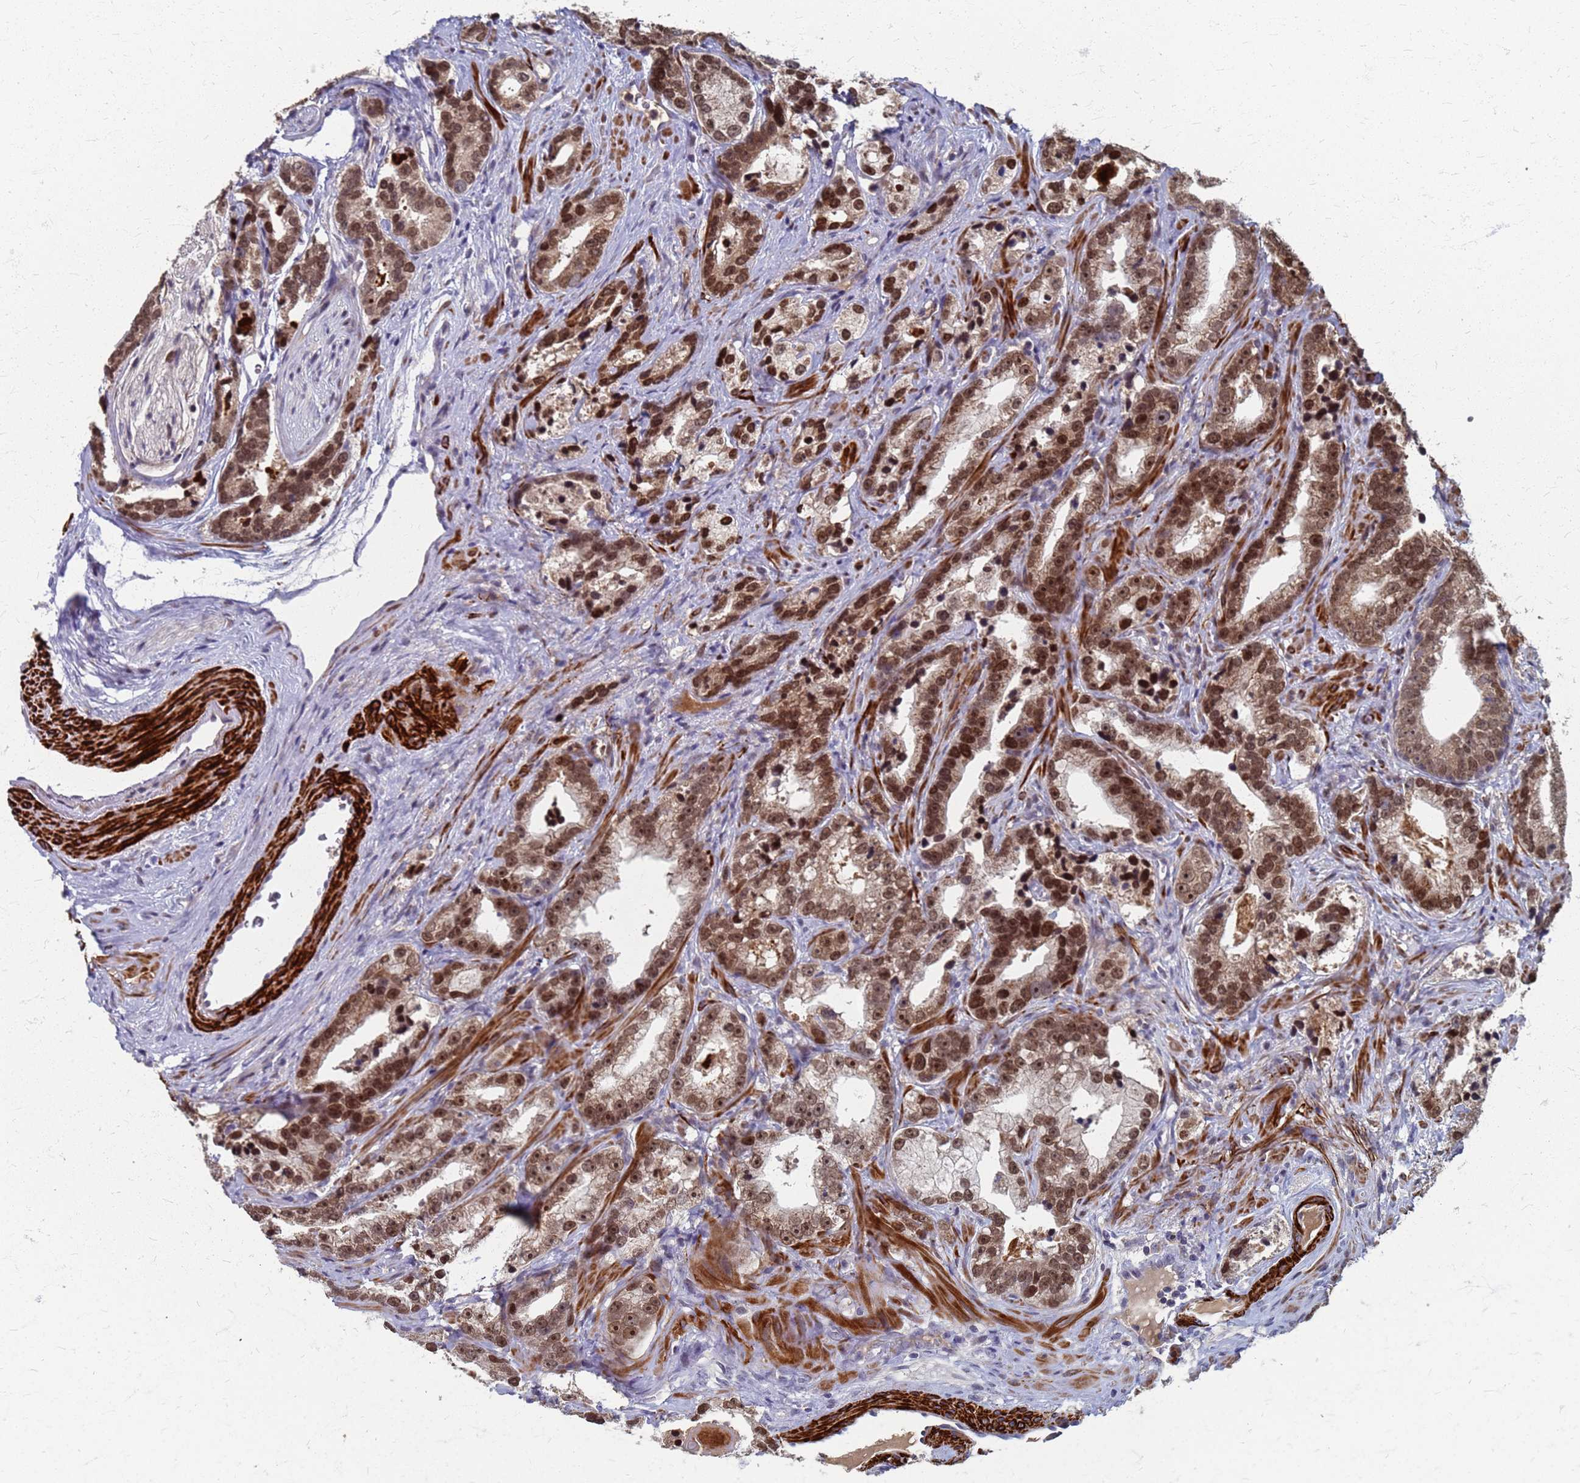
{"staining": {"intensity": "moderate", "quantity": ">75%", "location": "cytoplasmic/membranous,nuclear"}, "tissue": "prostate cancer", "cell_type": "Tumor cells", "image_type": "cancer", "snomed": [{"axis": "morphology", "description": "Adenocarcinoma, High grade"}, {"axis": "topography", "description": "Prostate"}], "caption": "Immunohistochemical staining of human prostate cancer exhibits moderate cytoplasmic/membranous and nuclear protein expression in about >75% of tumor cells.", "gene": "ATPAF1", "patient": {"sex": "male", "age": 62}}